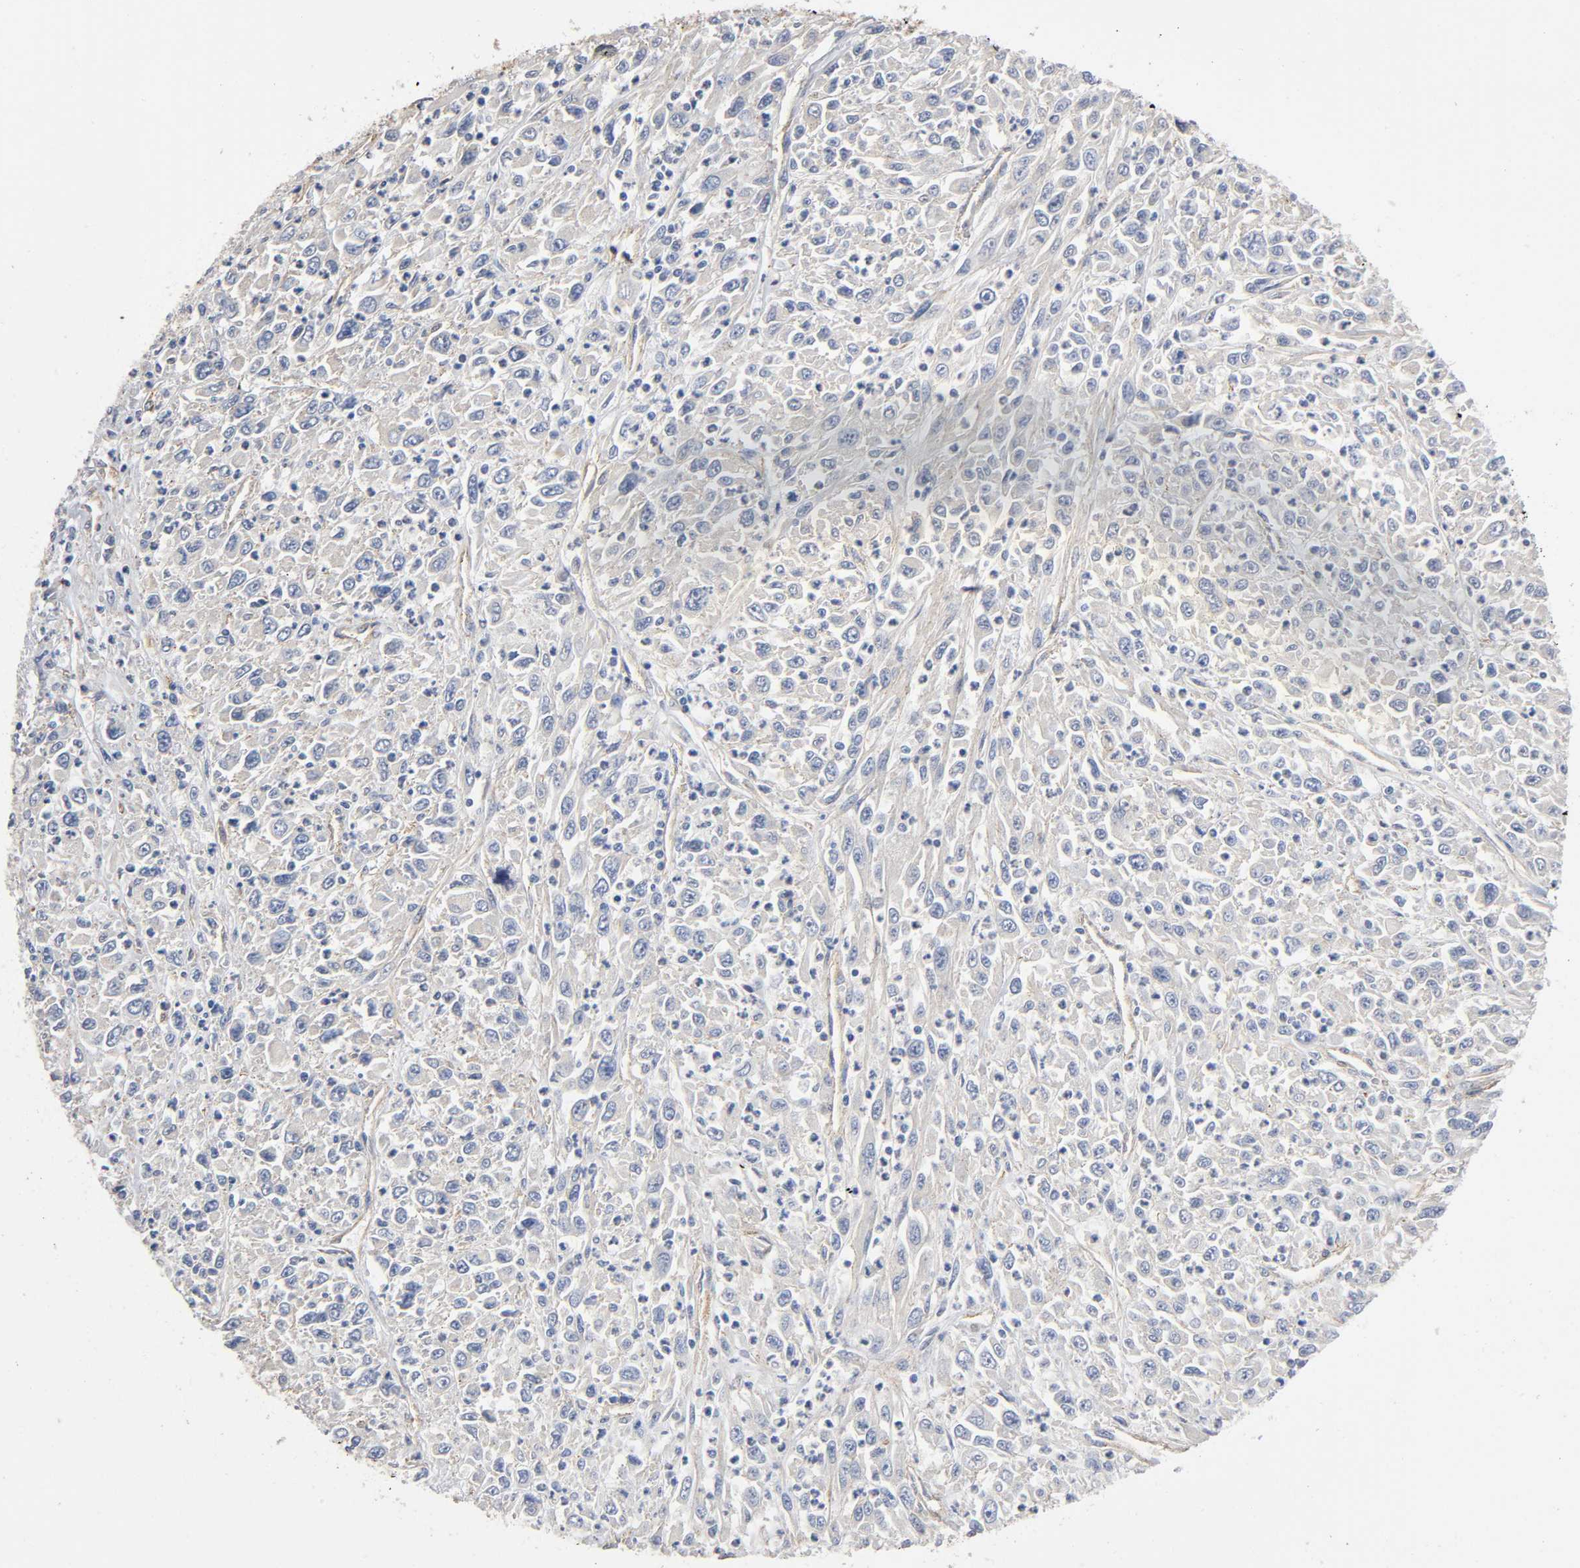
{"staining": {"intensity": "weak", "quantity": "25%-75%", "location": "cytoplasmic/membranous"}, "tissue": "melanoma", "cell_type": "Tumor cells", "image_type": "cancer", "snomed": [{"axis": "morphology", "description": "Malignant melanoma, Metastatic site"}, {"axis": "topography", "description": "Skin"}], "caption": "This is an image of immunohistochemistry staining of melanoma, which shows weak staining in the cytoplasmic/membranous of tumor cells.", "gene": "MARS1", "patient": {"sex": "female", "age": 56}}